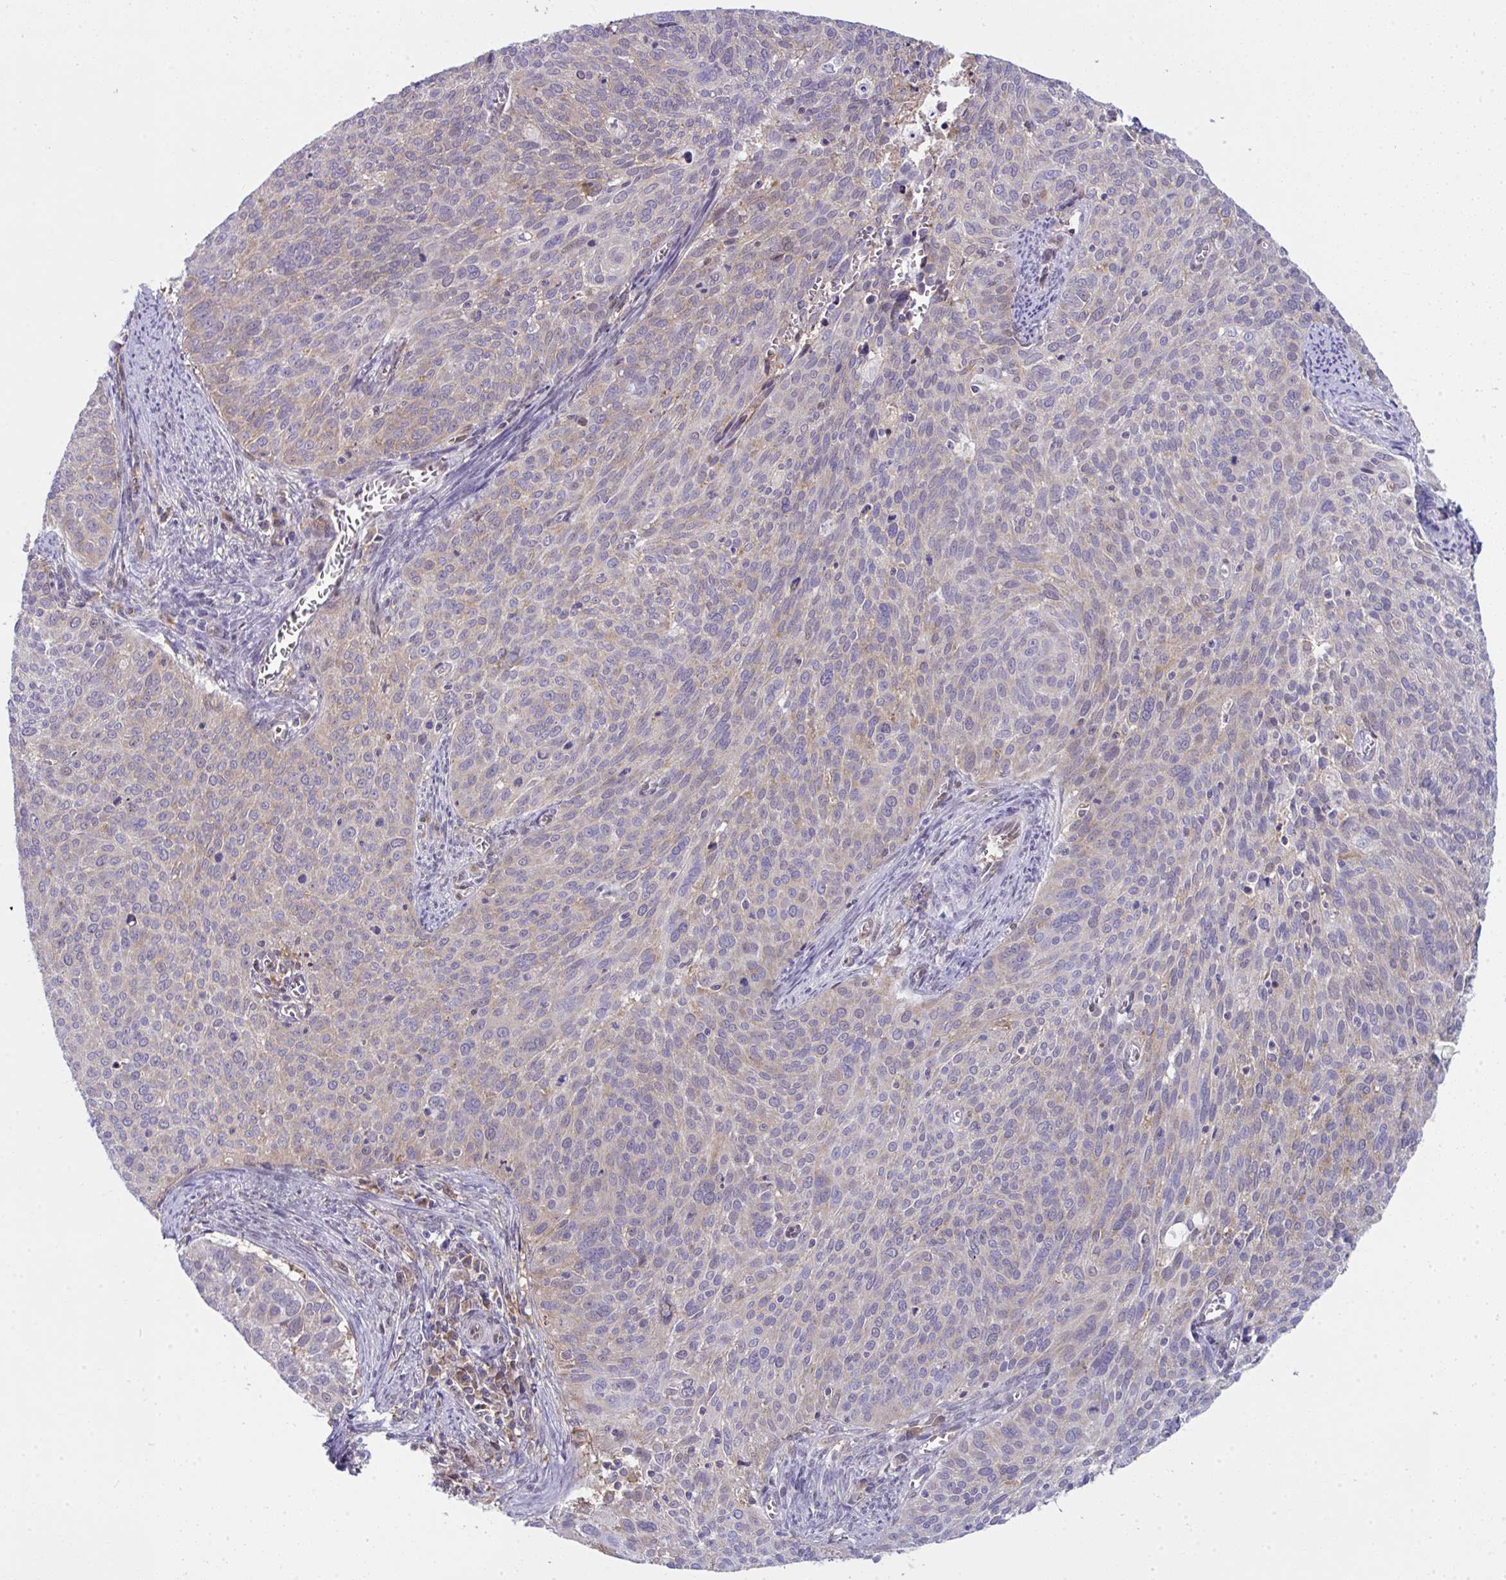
{"staining": {"intensity": "weak", "quantity": "<25%", "location": "cytoplasmic/membranous"}, "tissue": "cervical cancer", "cell_type": "Tumor cells", "image_type": "cancer", "snomed": [{"axis": "morphology", "description": "Squamous cell carcinoma, NOS"}, {"axis": "topography", "description": "Cervix"}], "caption": "High power microscopy micrograph of an immunohistochemistry image of cervical squamous cell carcinoma, revealing no significant staining in tumor cells. (Stains: DAB (3,3'-diaminobenzidine) immunohistochemistry with hematoxylin counter stain, Microscopy: brightfield microscopy at high magnification).", "gene": "ALDH16A1", "patient": {"sex": "female", "age": 39}}